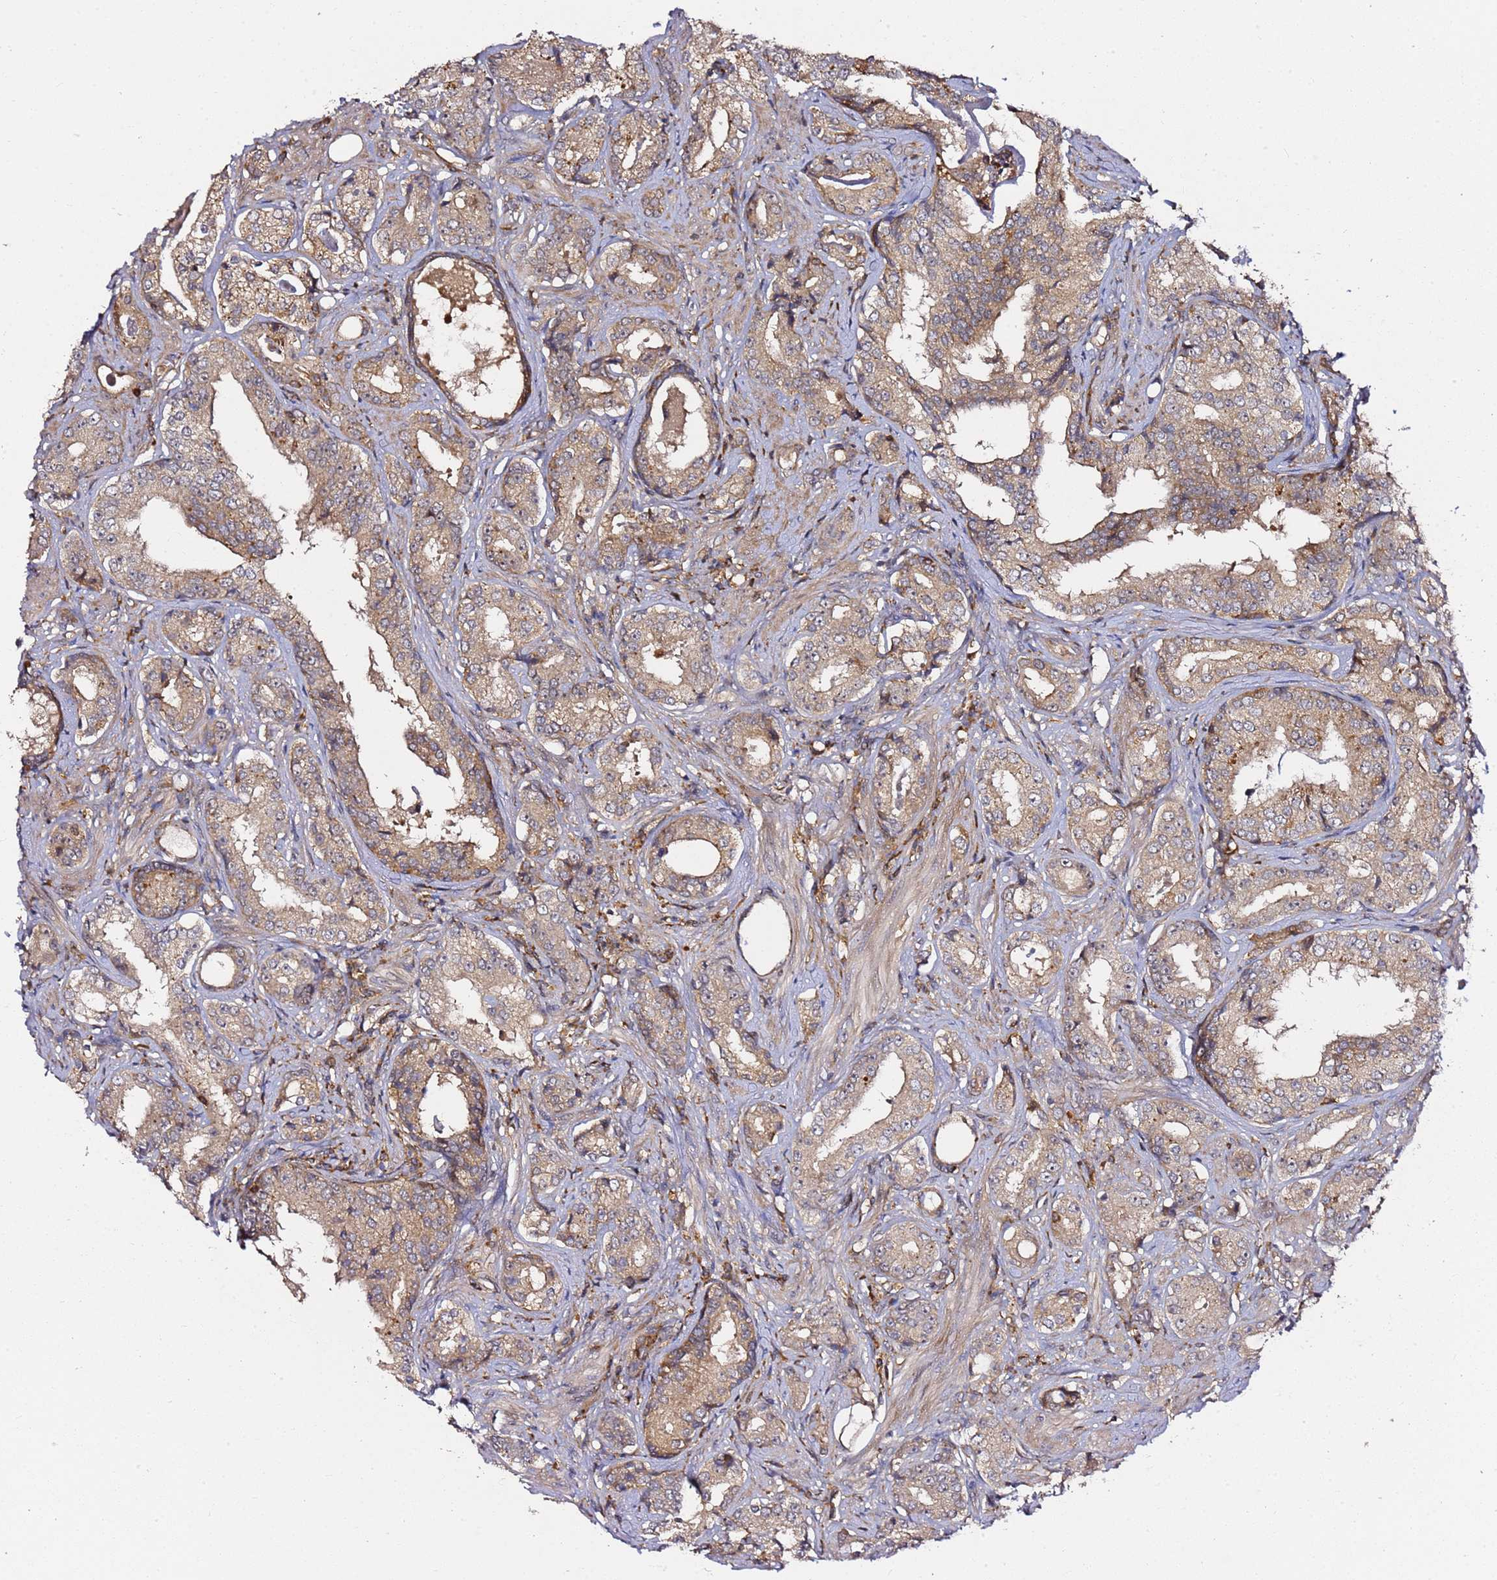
{"staining": {"intensity": "weak", "quantity": ">75%", "location": "cytoplasmic/membranous"}, "tissue": "prostate cancer", "cell_type": "Tumor cells", "image_type": "cancer", "snomed": [{"axis": "morphology", "description": "Adenocarcinoma, High grade"}, {"axis": "topography", "description": "Prostate"}], "caption": "Protein analysis of prostate cancer (adenocarcinoma (high-grade)) tissue shows weak cytoplasmic/membranous positivity in about >75% of tumor cells.", "gene": "PRMT7", "patient": {"sex": "male", "age": 58}}